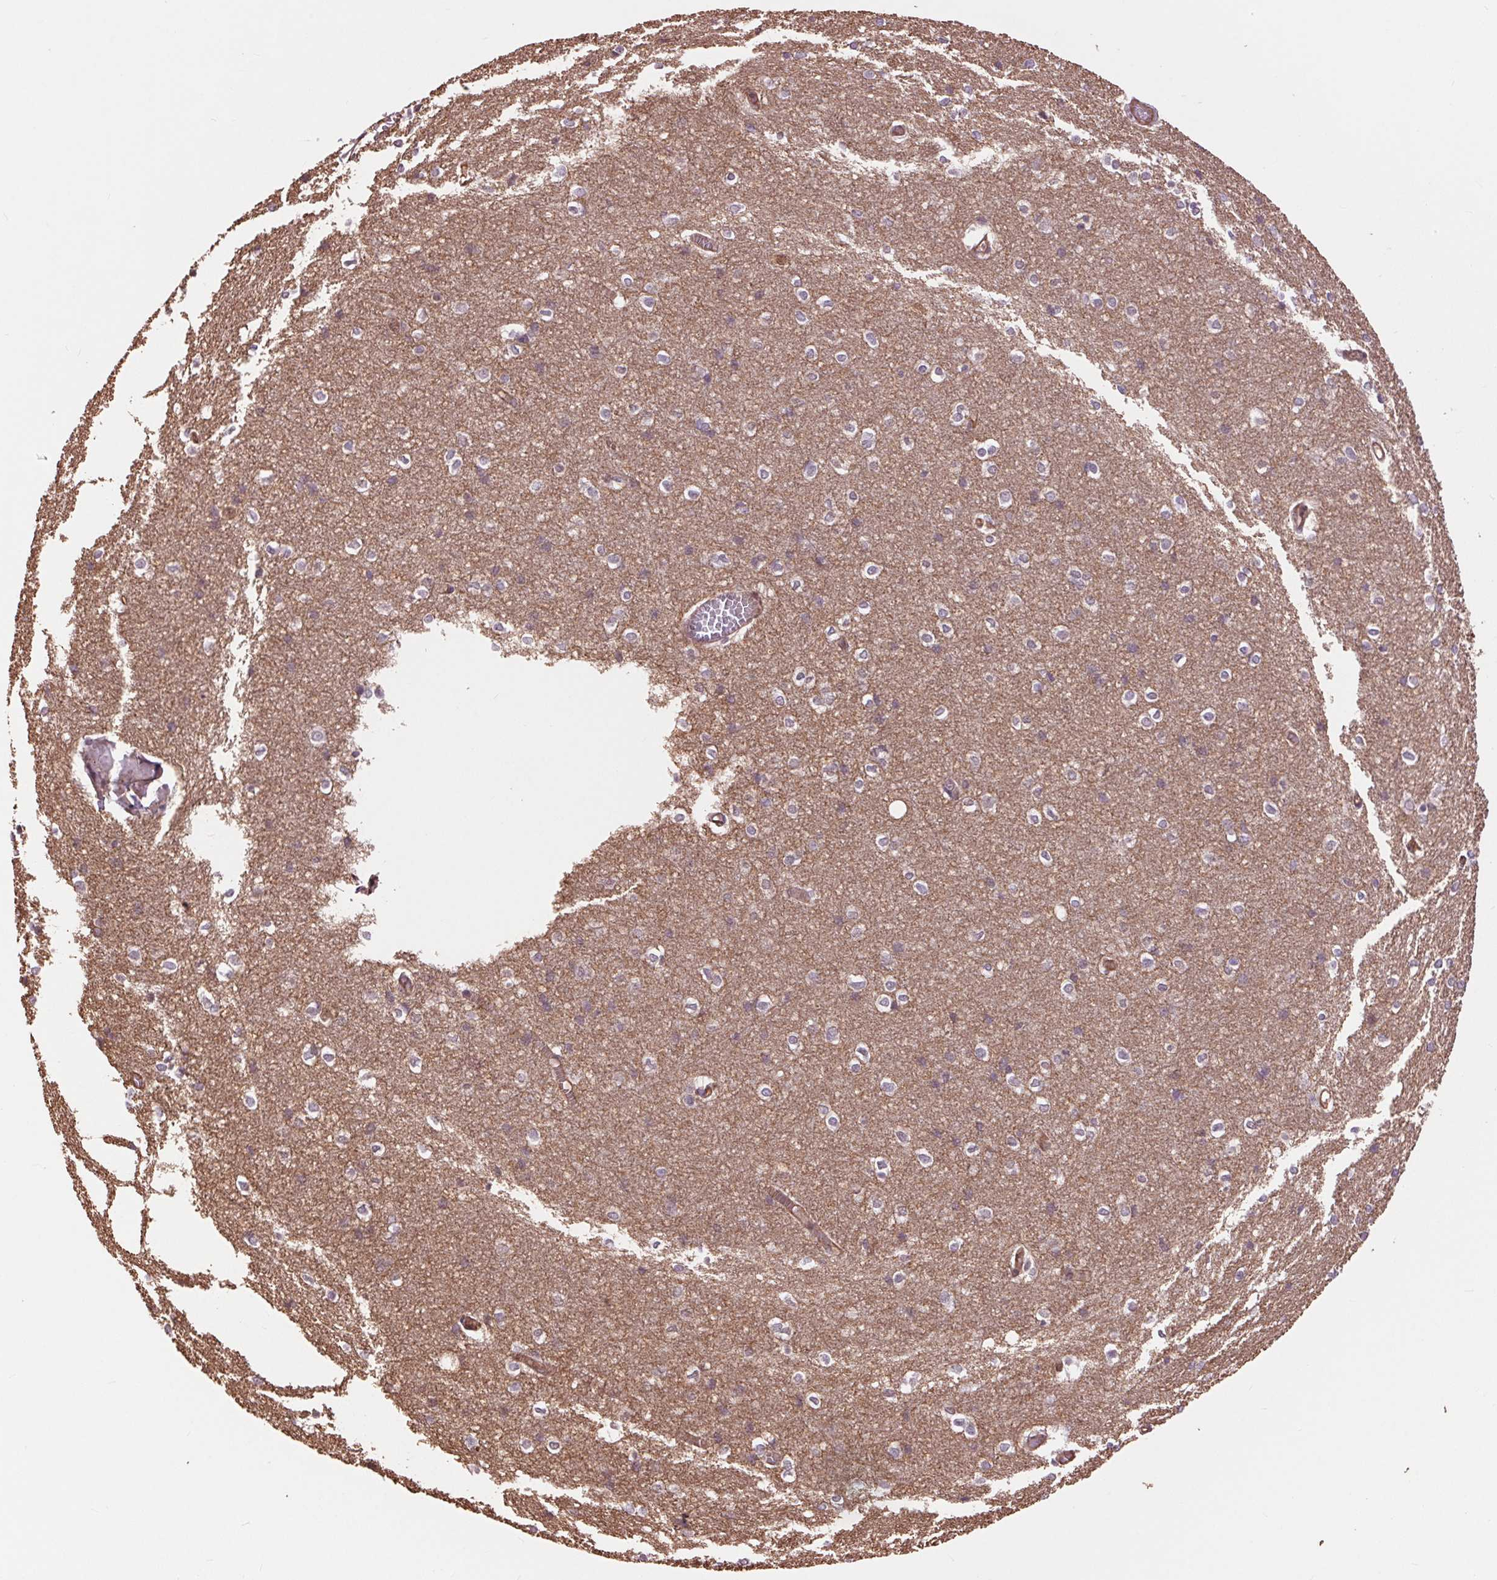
{"staining": {"intensity": "weak", "quantity": "25%-75%", "location": "cytoplasmic/membranous"}, "tissue": "cerebral cortex", "cell_type": "Endothelial cells", "image_type": "normal", "snomed": [{"axis": "morphology", "description": "Normal tissue, NOS"}, {"axis": "topography", "description": "Cerebral cortex"}], "caption": "Unremarkable cerebral cortex demonstrates weak cytoplasmic/membranous expression in about 25%-75% of endothelial cells, visualized by immunohistochemistry.", "gene": "PALM", "patient": {"sex": "male", "age": 37}}